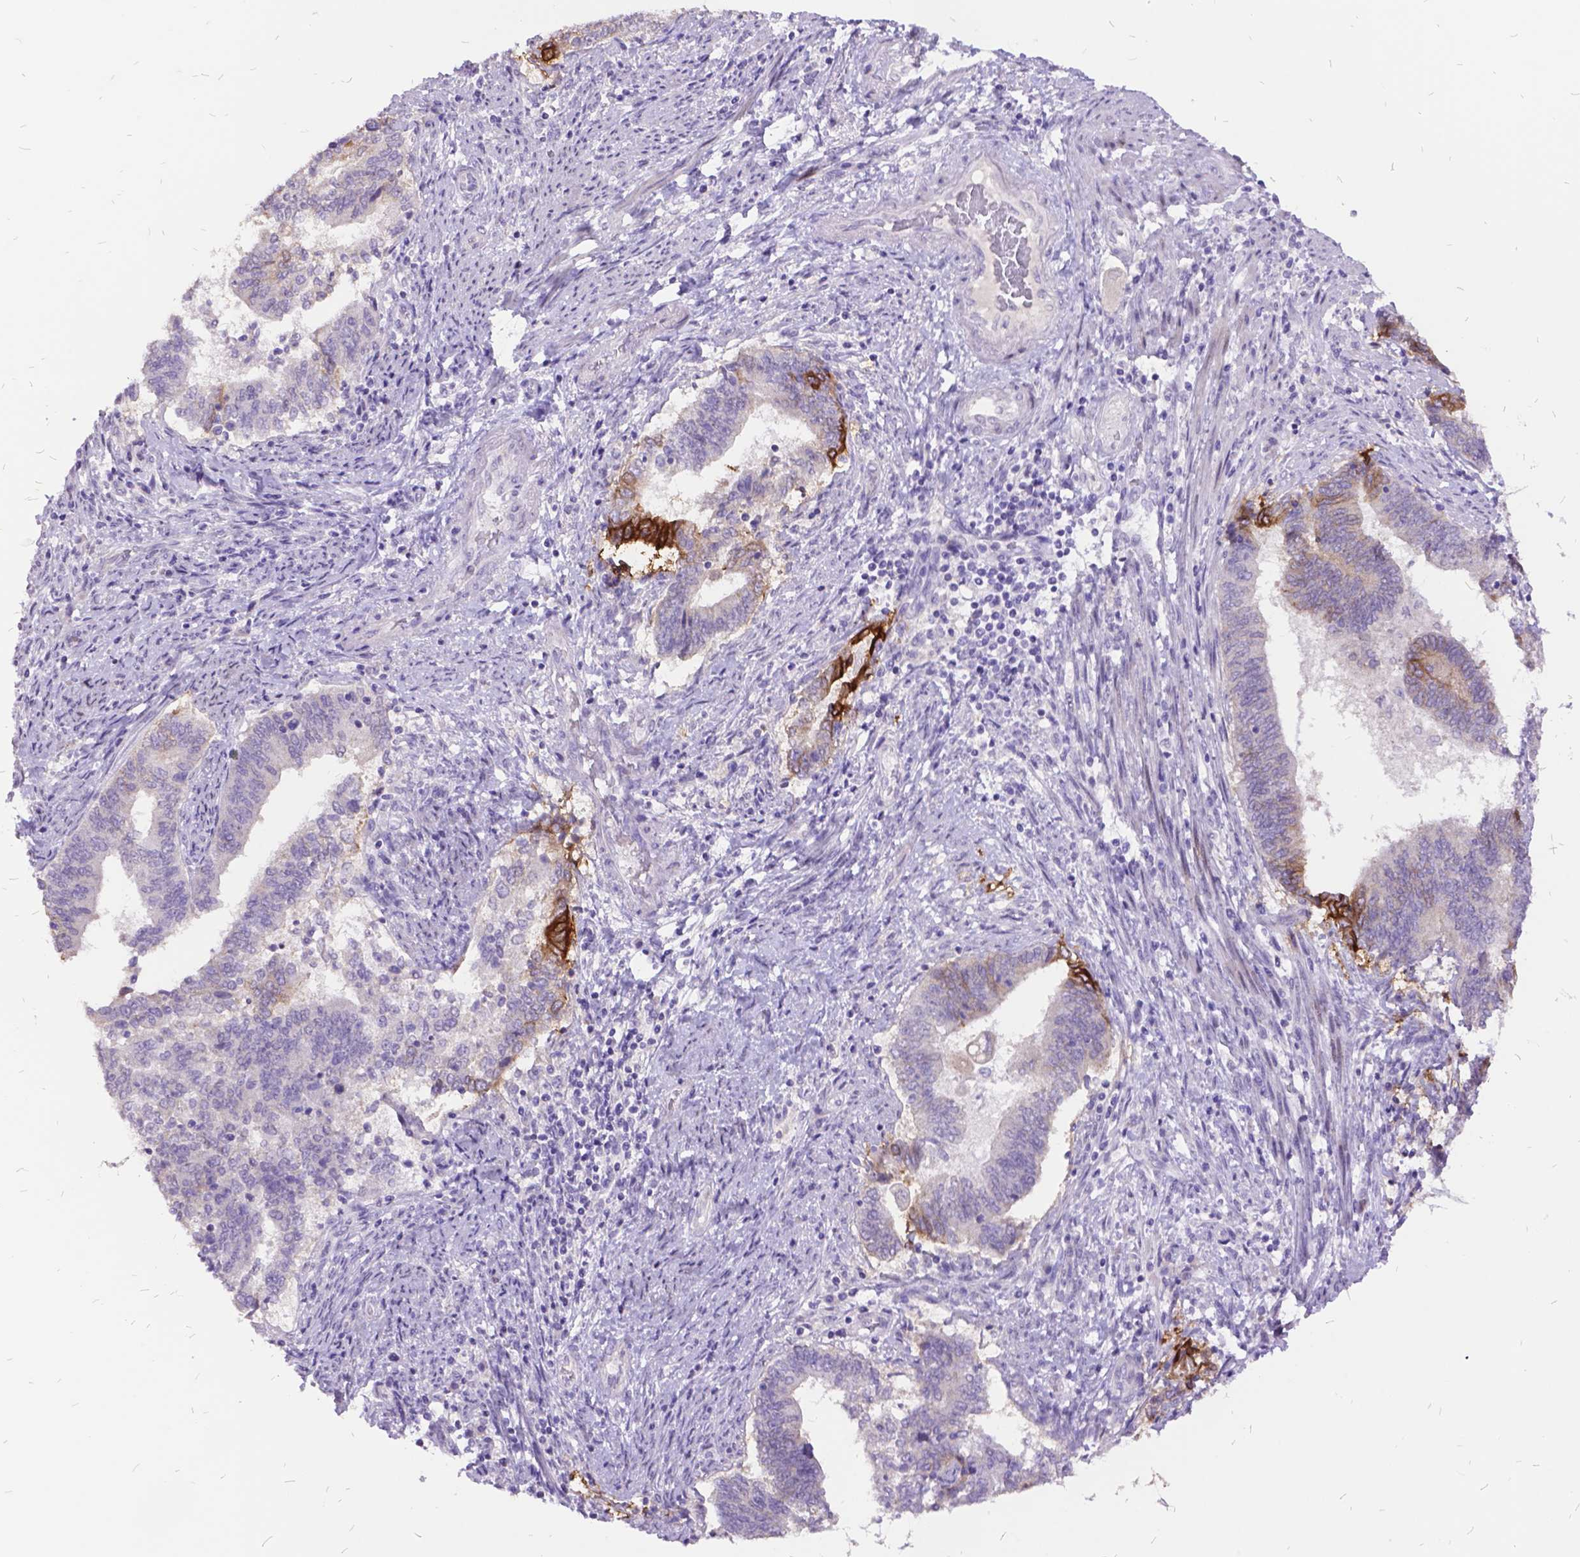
{"staining": {"intensity": "strong", "quantity": "<25%", "location": "cytoplasmic/membranous"}, "tissue": "endometrial cancer", "cell_type": "Tumor cells", "image_type": "cancer", "snomed": [{"axis": "morphology", "description": "Adenocarcinoma, NOS"}, {"axis": "topography", "description": "Endometrium"}], "caption": "A brown stain highlights strong cytoplasmic/membranous staining of a protein in human endometrial adenocarcinoma tumor cells.", "gene": "ITGB6", "patient": {"sex": "female", "age": 65}}